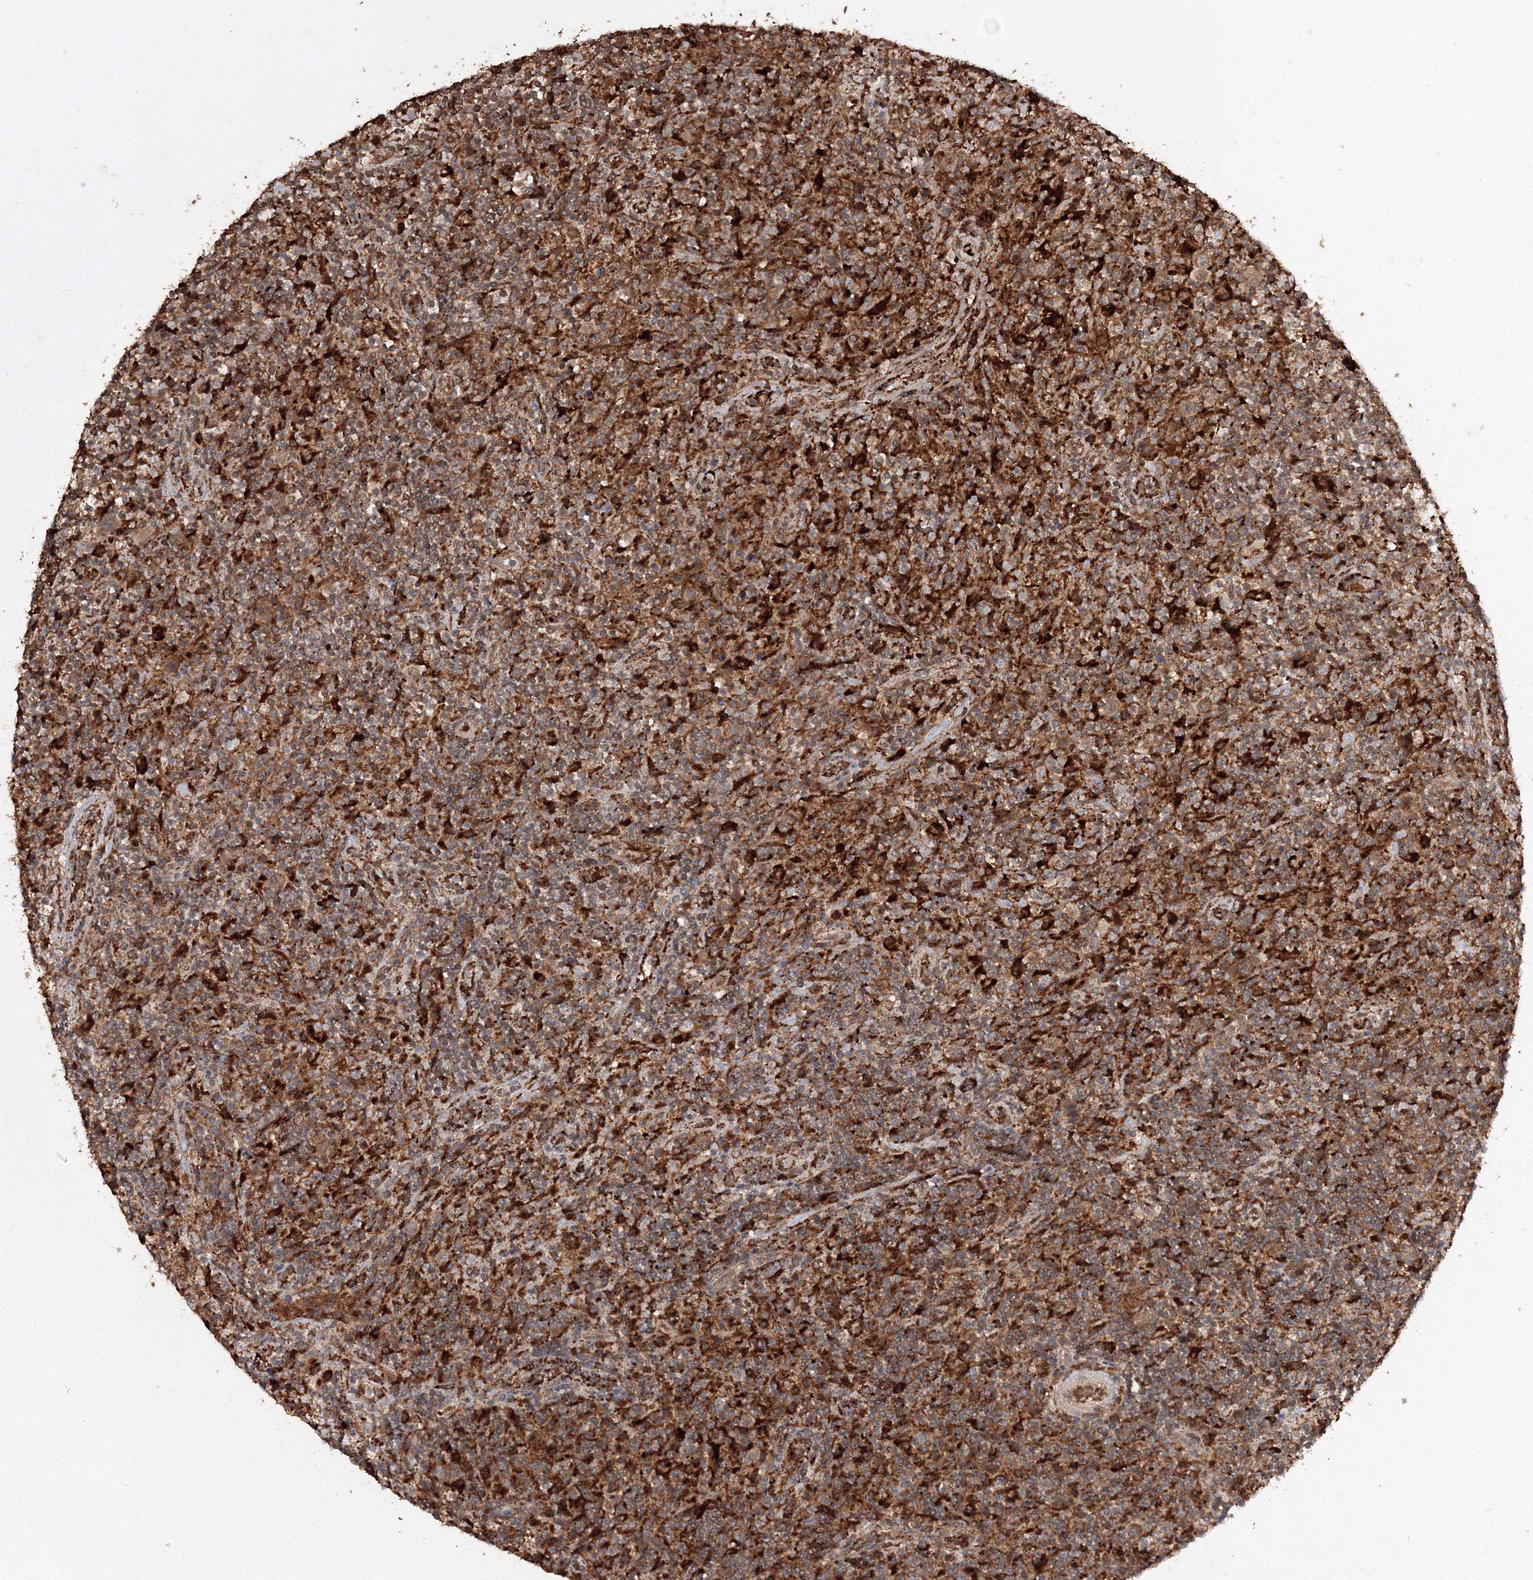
{"staining": {"intensity": "moderate", "quantity": ">75%", "location": "cytoplasmic/membranous"}, "tissue": "lymphoma", "cell_type": "Tumor cells", "image_type": "cancer", "snomed": [{"axis": "morphology", "description": "Hodgkin's disease, NOS"}, {"axis": "topography", "description": "Lymph node"}], "caption": "There is medium levels of moderate cytoplasmic/membranous staining in tumor cells of Hodgkin's disease, as demonstrated by immunohistochemical staining (brown color).", "gene": "DDO", "patient": {"sex": "male", "age": 70}}